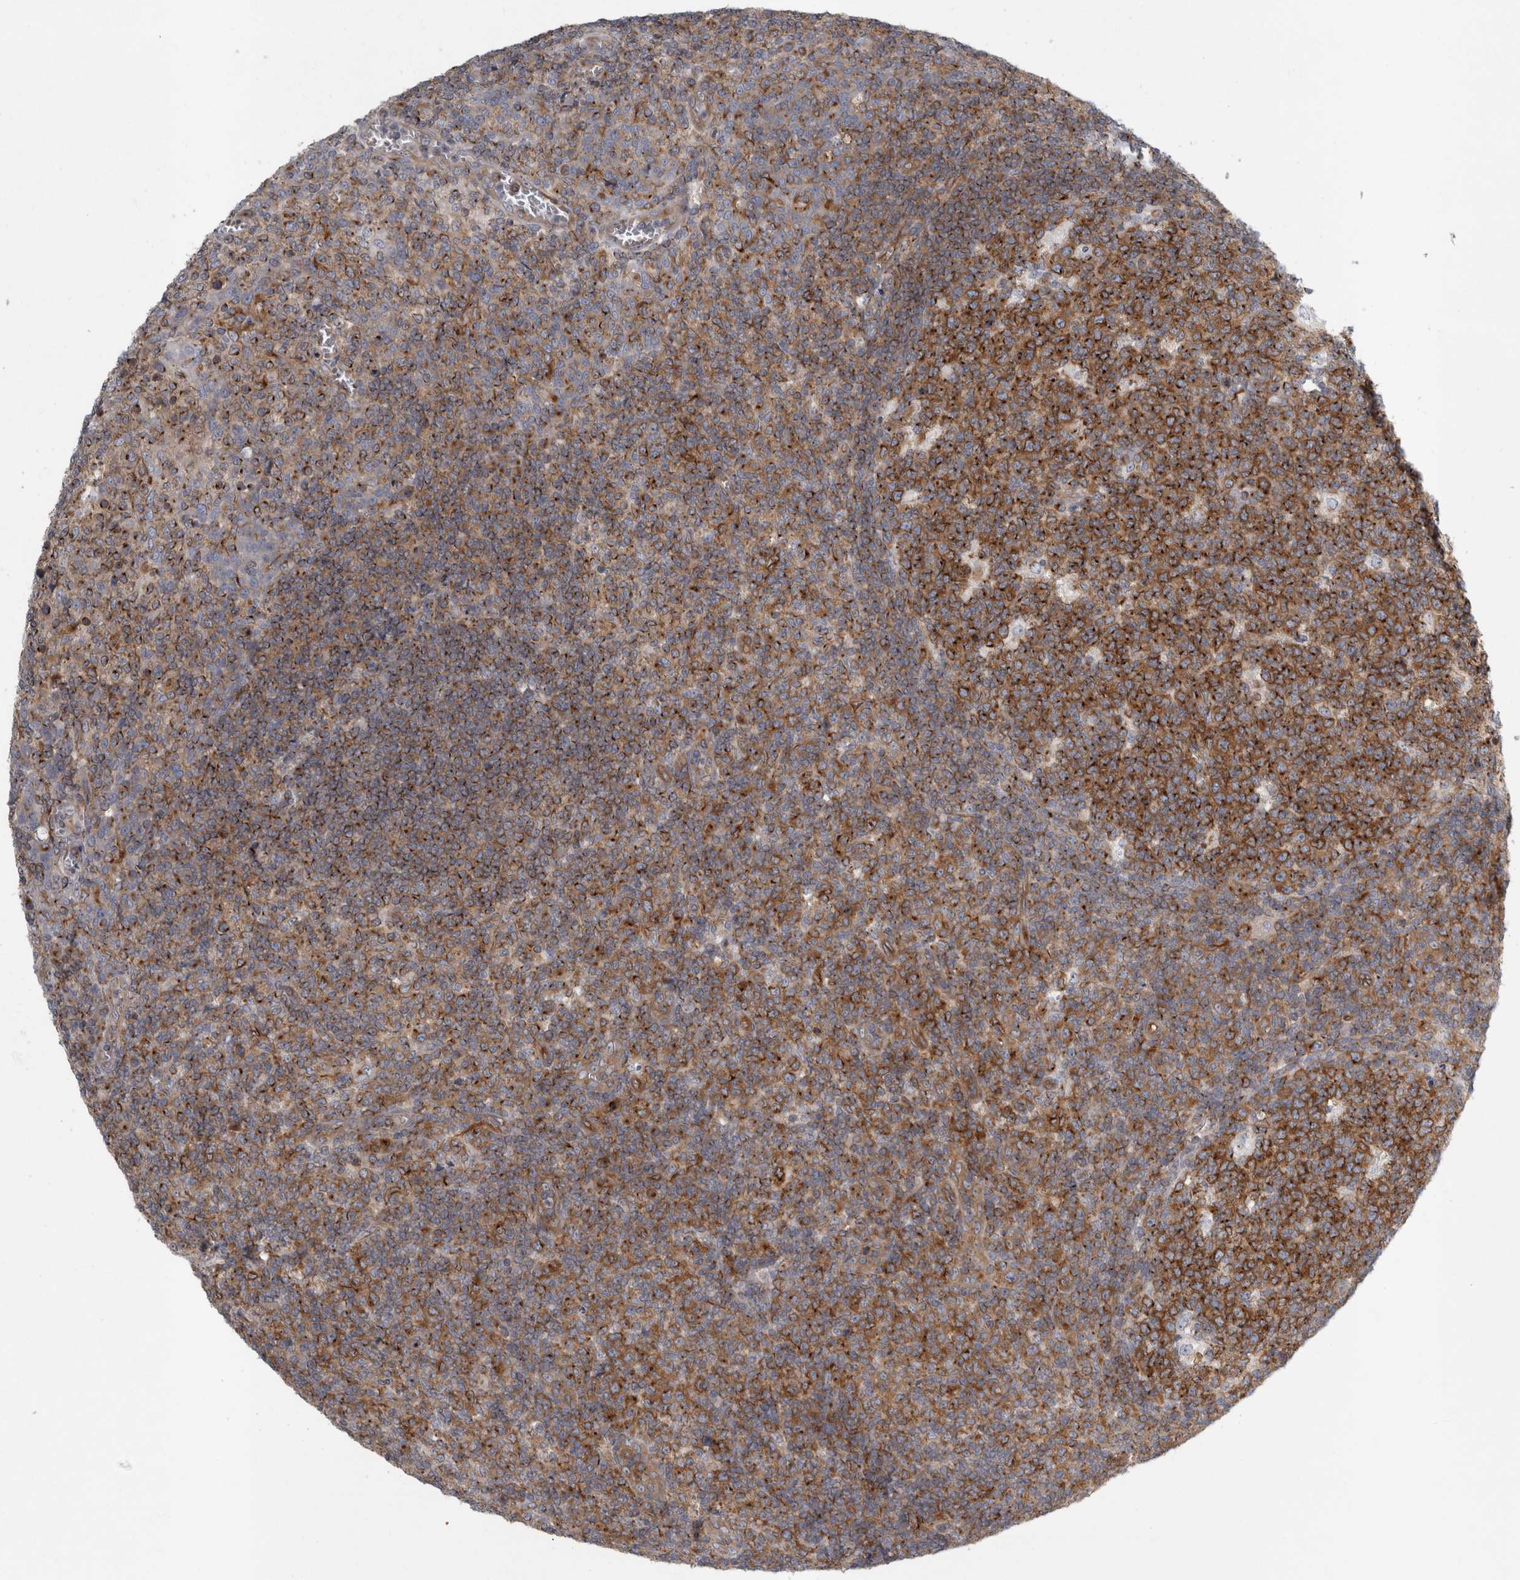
{"staining": {"intensity": "strong", "quantity": ">75%", "location": "cytoplasmic/membranous"}, "tissue": "tonsil", "cell_type": "Germinal center cells", "image_type": "normal", "snomed": [{"axis": "morphology", "description": "Normal tissue, NOS"}, {"axis": "topography", "description": "Tonsil"}], "caption": "An immunohistochemistry histopathology image of normal tissue is shown. Protein staining in brown highlights strong cytoplasmic/membranous positivity in tonsil within germinal center cells. Nuclei are stained in blue.", "gene": "PEX6", "patient": {"sex": "female", "age": 19}}